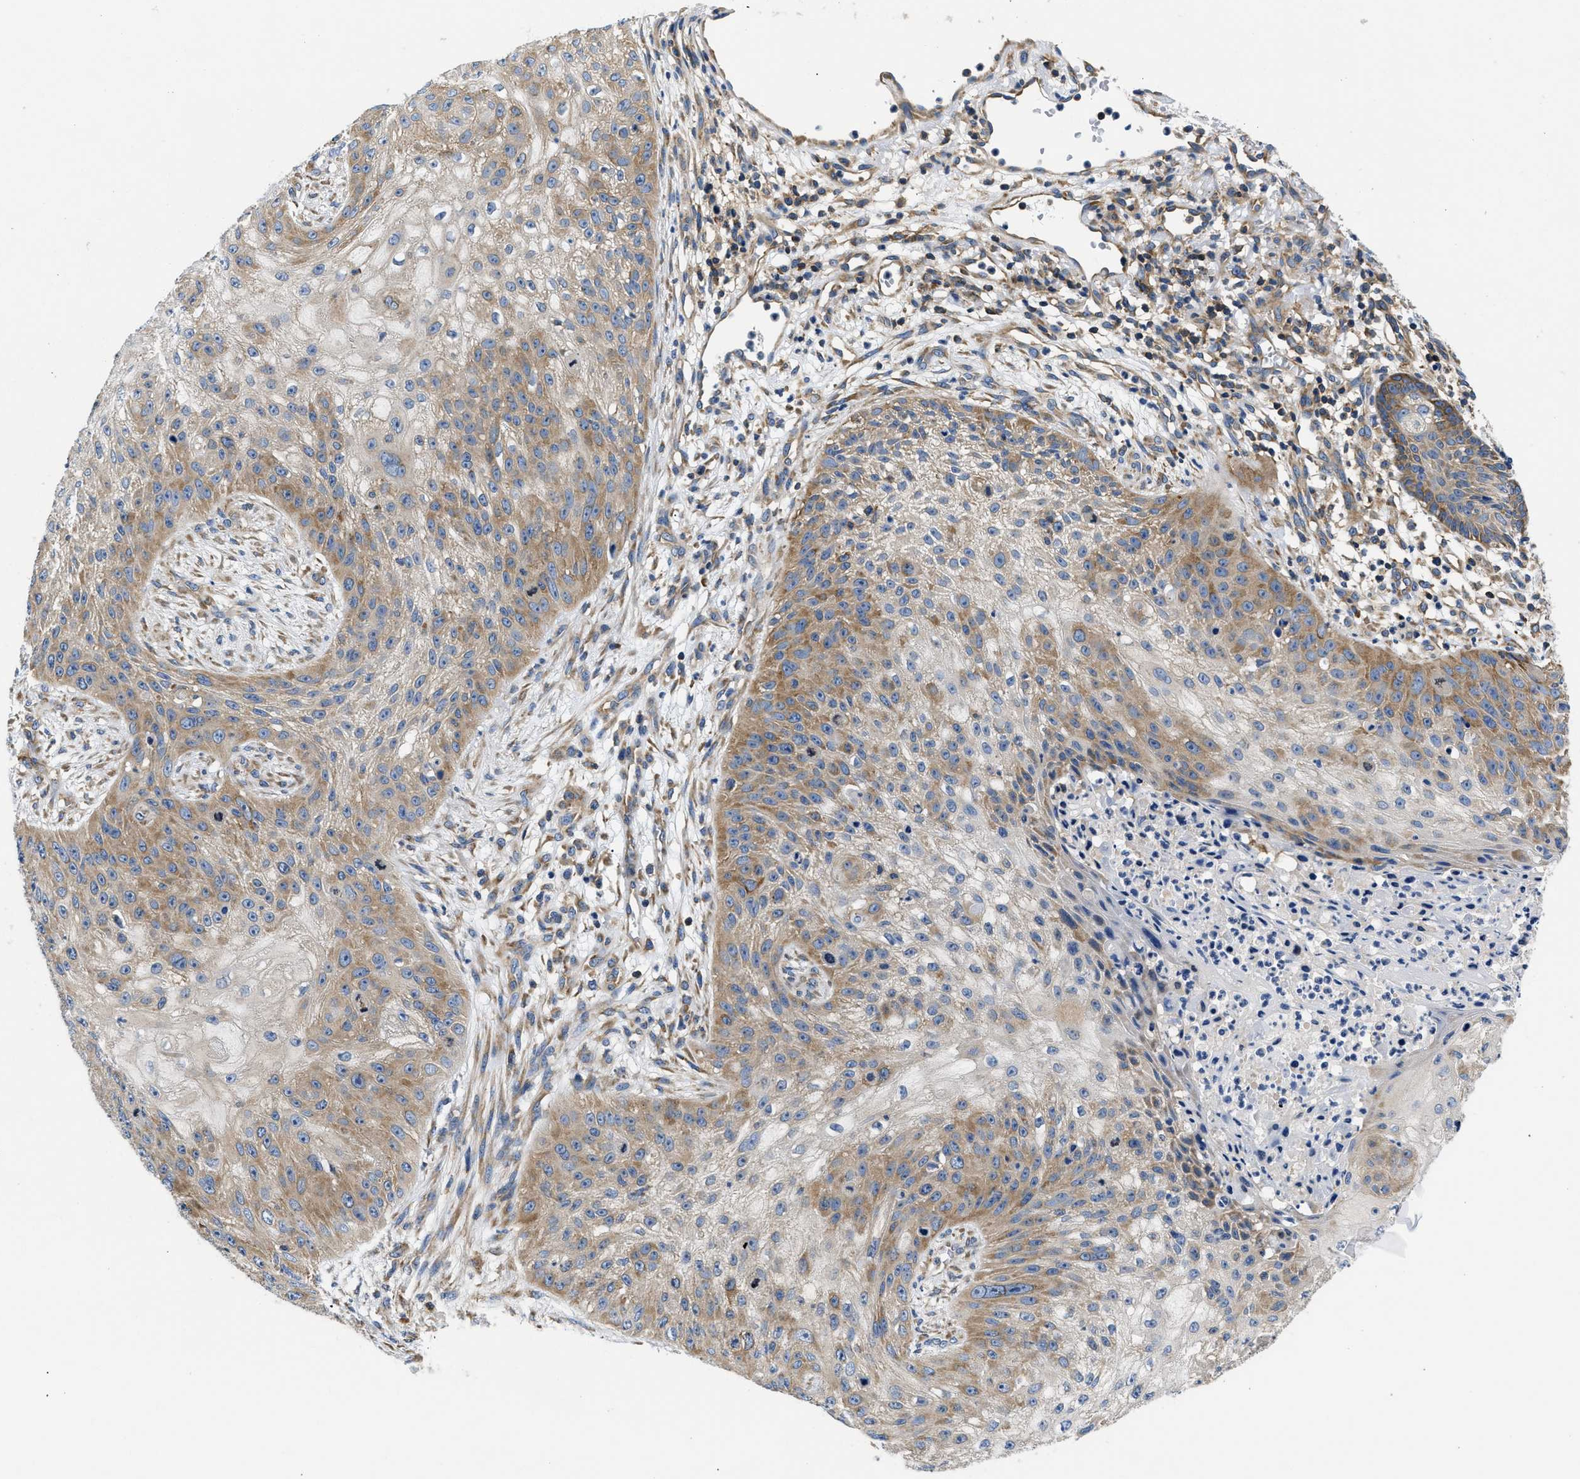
{"staining": {"intensity": "moderate", "quantity": ">75%", "location": "cytoplasmic/membranous"}, "tissue": "skin cancer", "cell_type": "Tumor cells", "image_type": "cancer", "snomed": [{"axis": "morphology", "description": "Squamous cell carcinoma, NOS"}, {"axis": "topography", "description": "Skin"}], "caption": "Human skin cancer stained with a protein marker demonstrates moderate staining in tumor cells.", "gene": "ABCF1", "patient": {"sex": "female", "age": 80}}